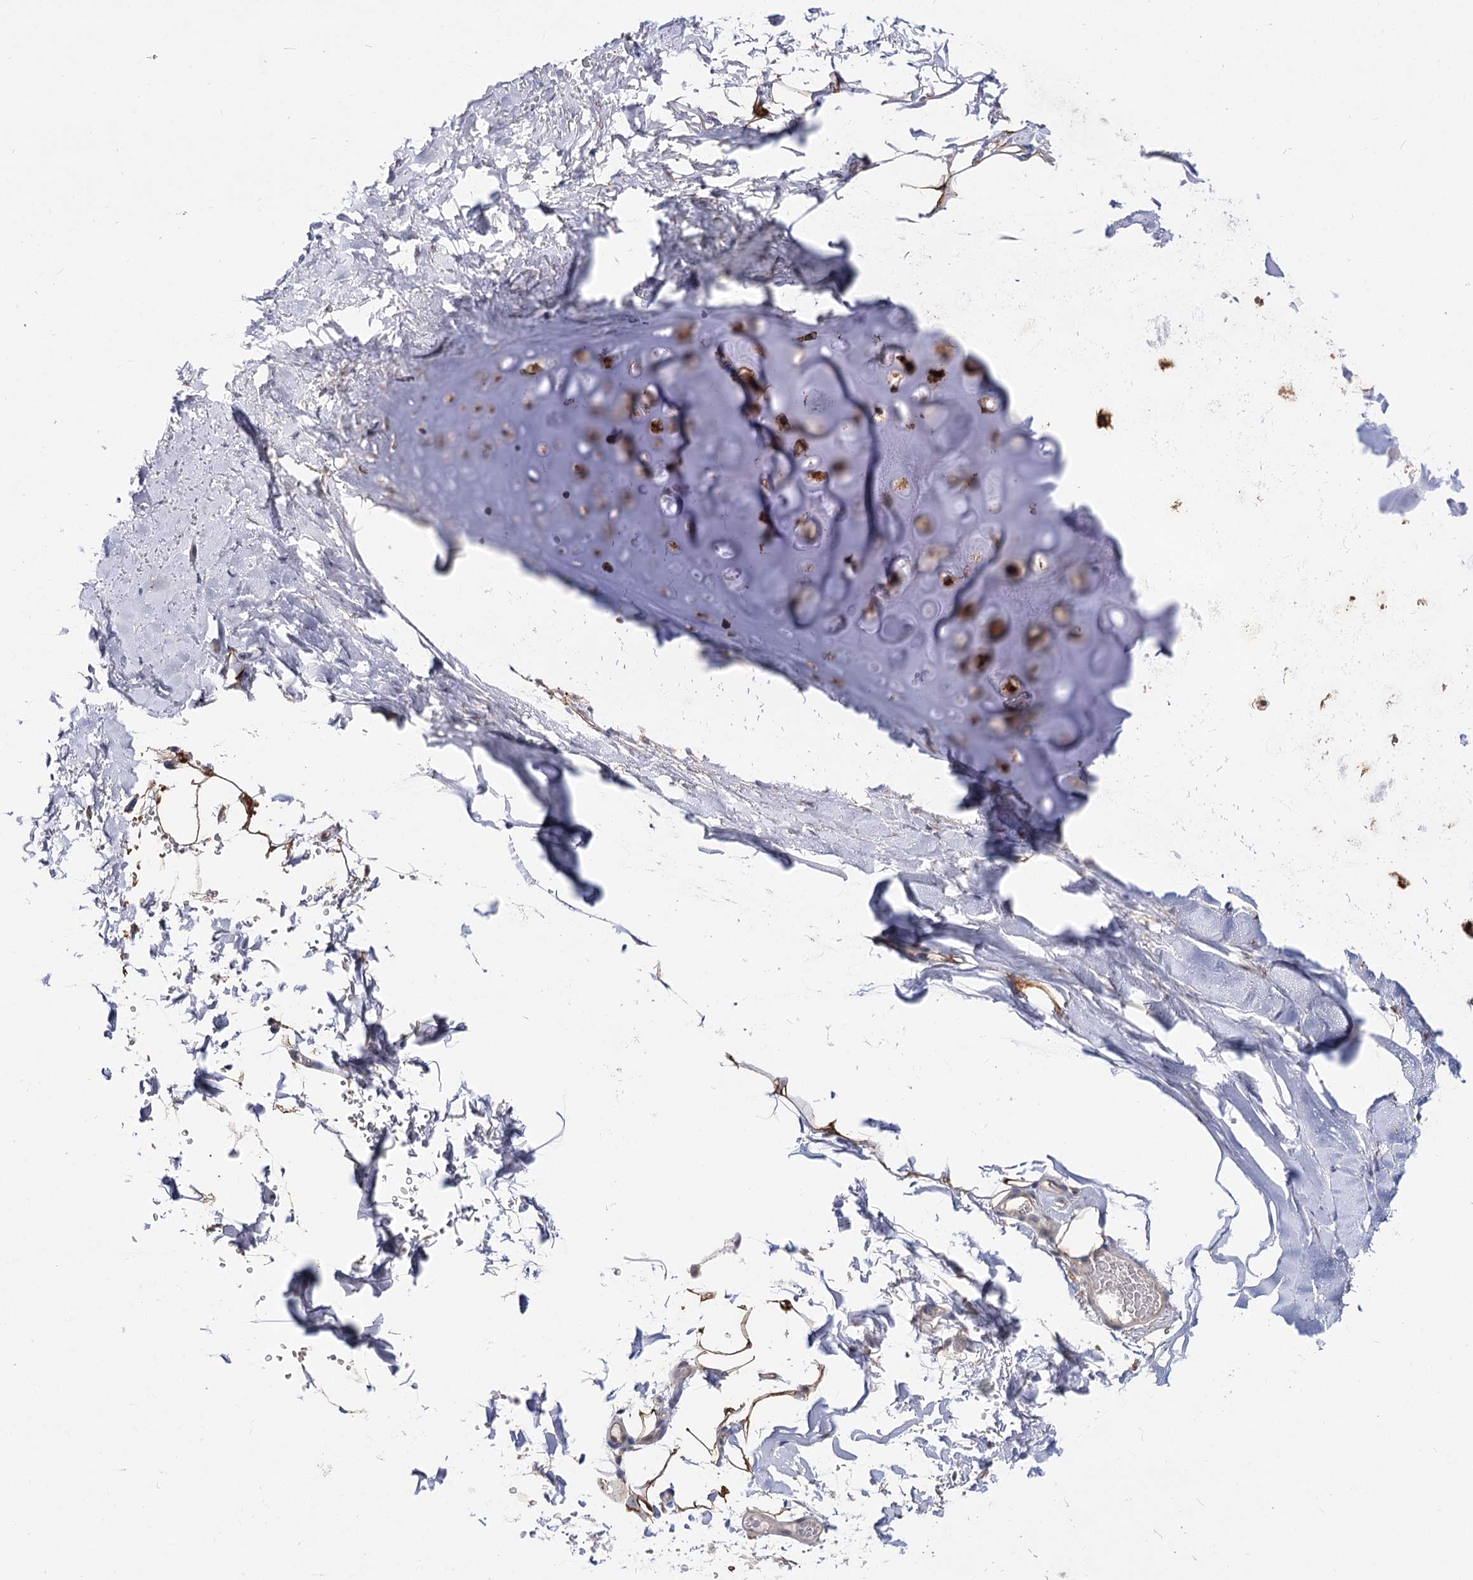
{"staining": {"intensity": "moderate", "quantity": ">75%", "location": "cytoplasmic/membranous"}, "tissue": "adipose tissue", "cell_type": "Adipocytes", "image_type": "normal", "snomed": [{"axis": "morphology", "description": "Normal tissue, NOS"}, {"axis": "topography", "description": "Cartilage tissue"}, {"axis": "topography", "description": "Bronchus"}], "caption": "Immunohistochemical staining of normal human adipose tissue shows moderate cytoplasmic/membranous protein expression in approximately >75% of adipocytes. (DAB (3,3'-diaminobenzidine) = brown stain, brightfield microscopy at high magnification).", "gene": "UGP2", "patient": {"sex": "female", "age": 73}}